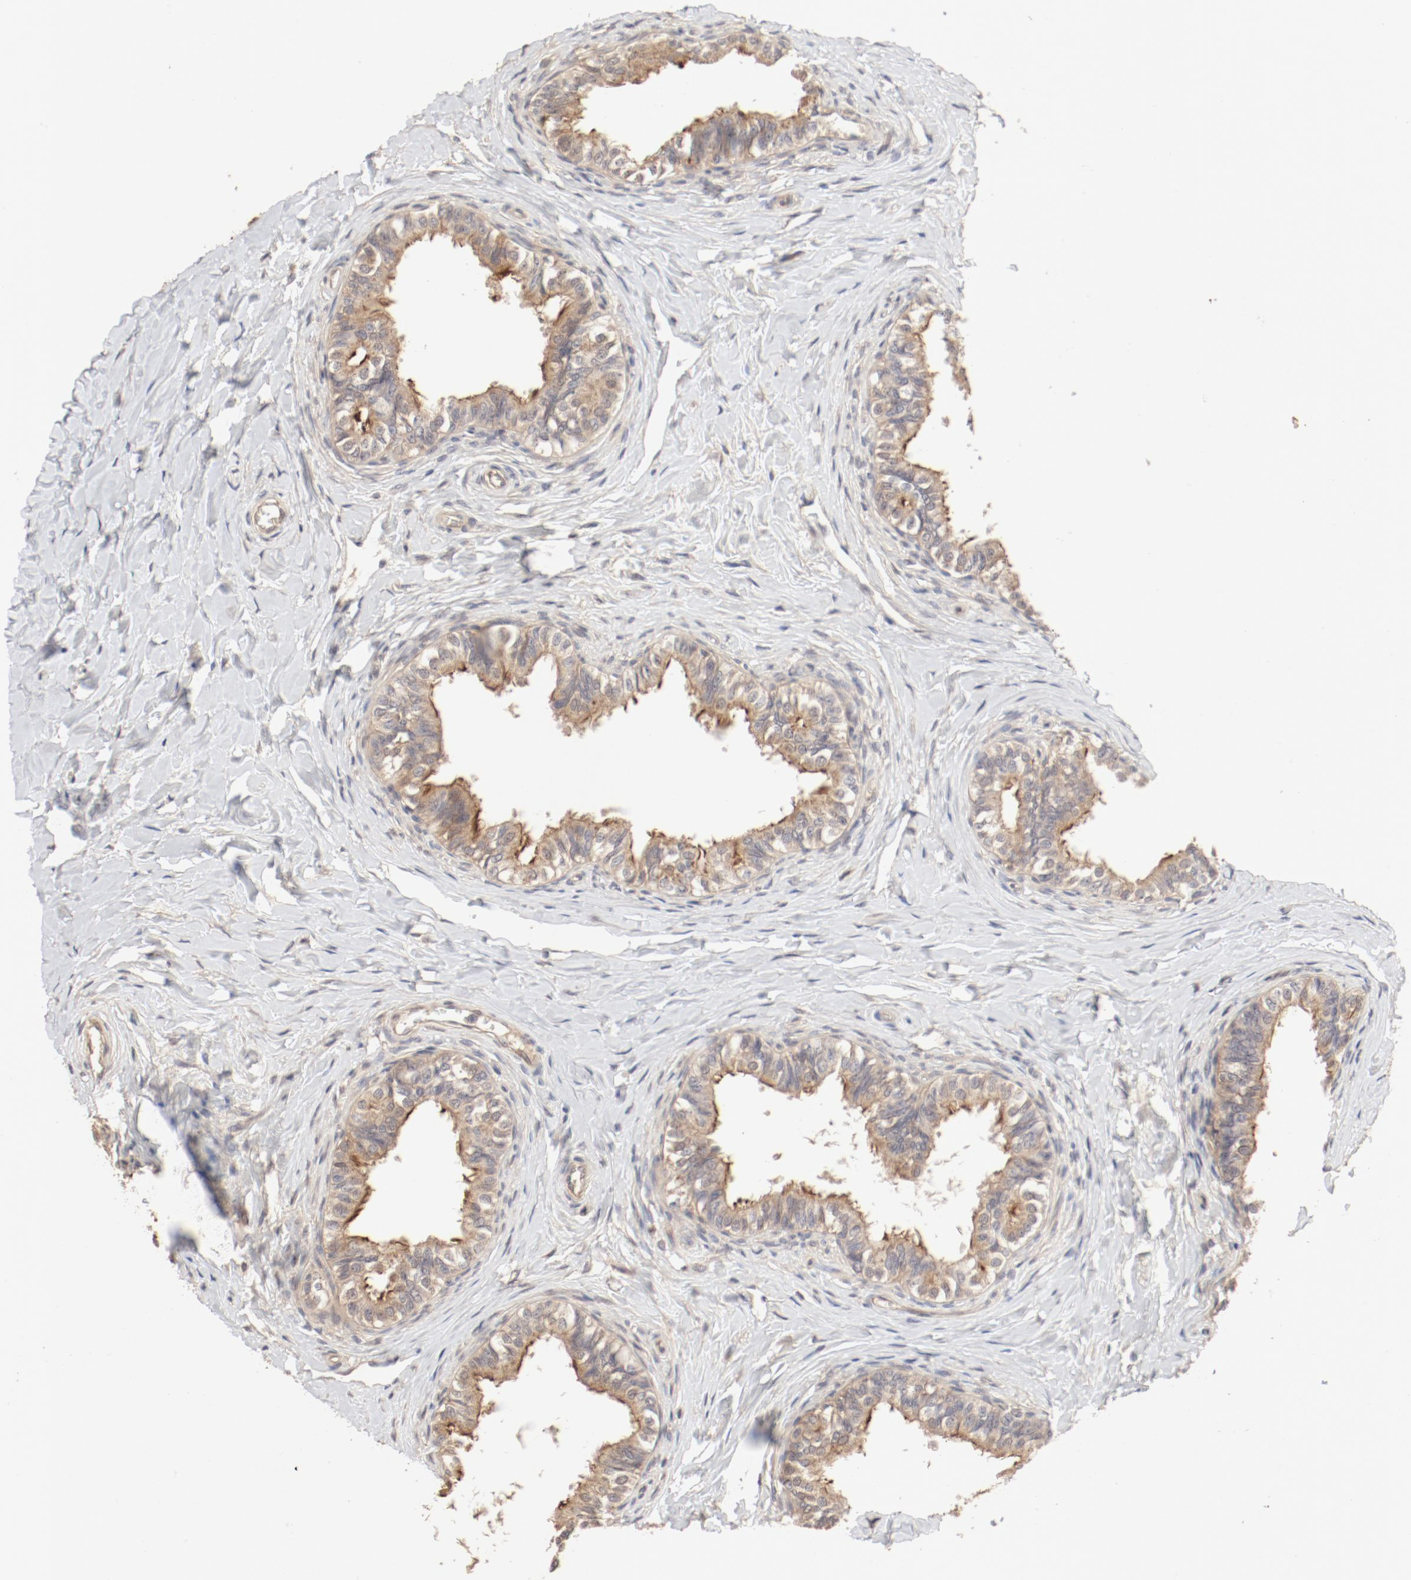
{"staining": {"intensity": "moderate", "quantity": ">75%", "location": "cytoplasmic/membranous"}, "tissue": "epididymis", "cell_type": "Glandular cells", "image_type": "normal", "snomed": [{"axis": "morphology", "description": "Normal tissue, NOS"}, {"axis": "topography", "description": "Soft tissue"}, {"axis": "topography", "description": "Epididymis"}], "caption": "Immunohistochemistry micrograph of normal epididymis: human epididymis stained using IHC demonstrates medium levels of moderate protein expression localized specifically in the cytoplasmic/membranous of glandular cells, appearing as a cytoplasmic/membranous brown color.", "gene": "IL3RA", "patient": {"sex": "male", "age": 26}}